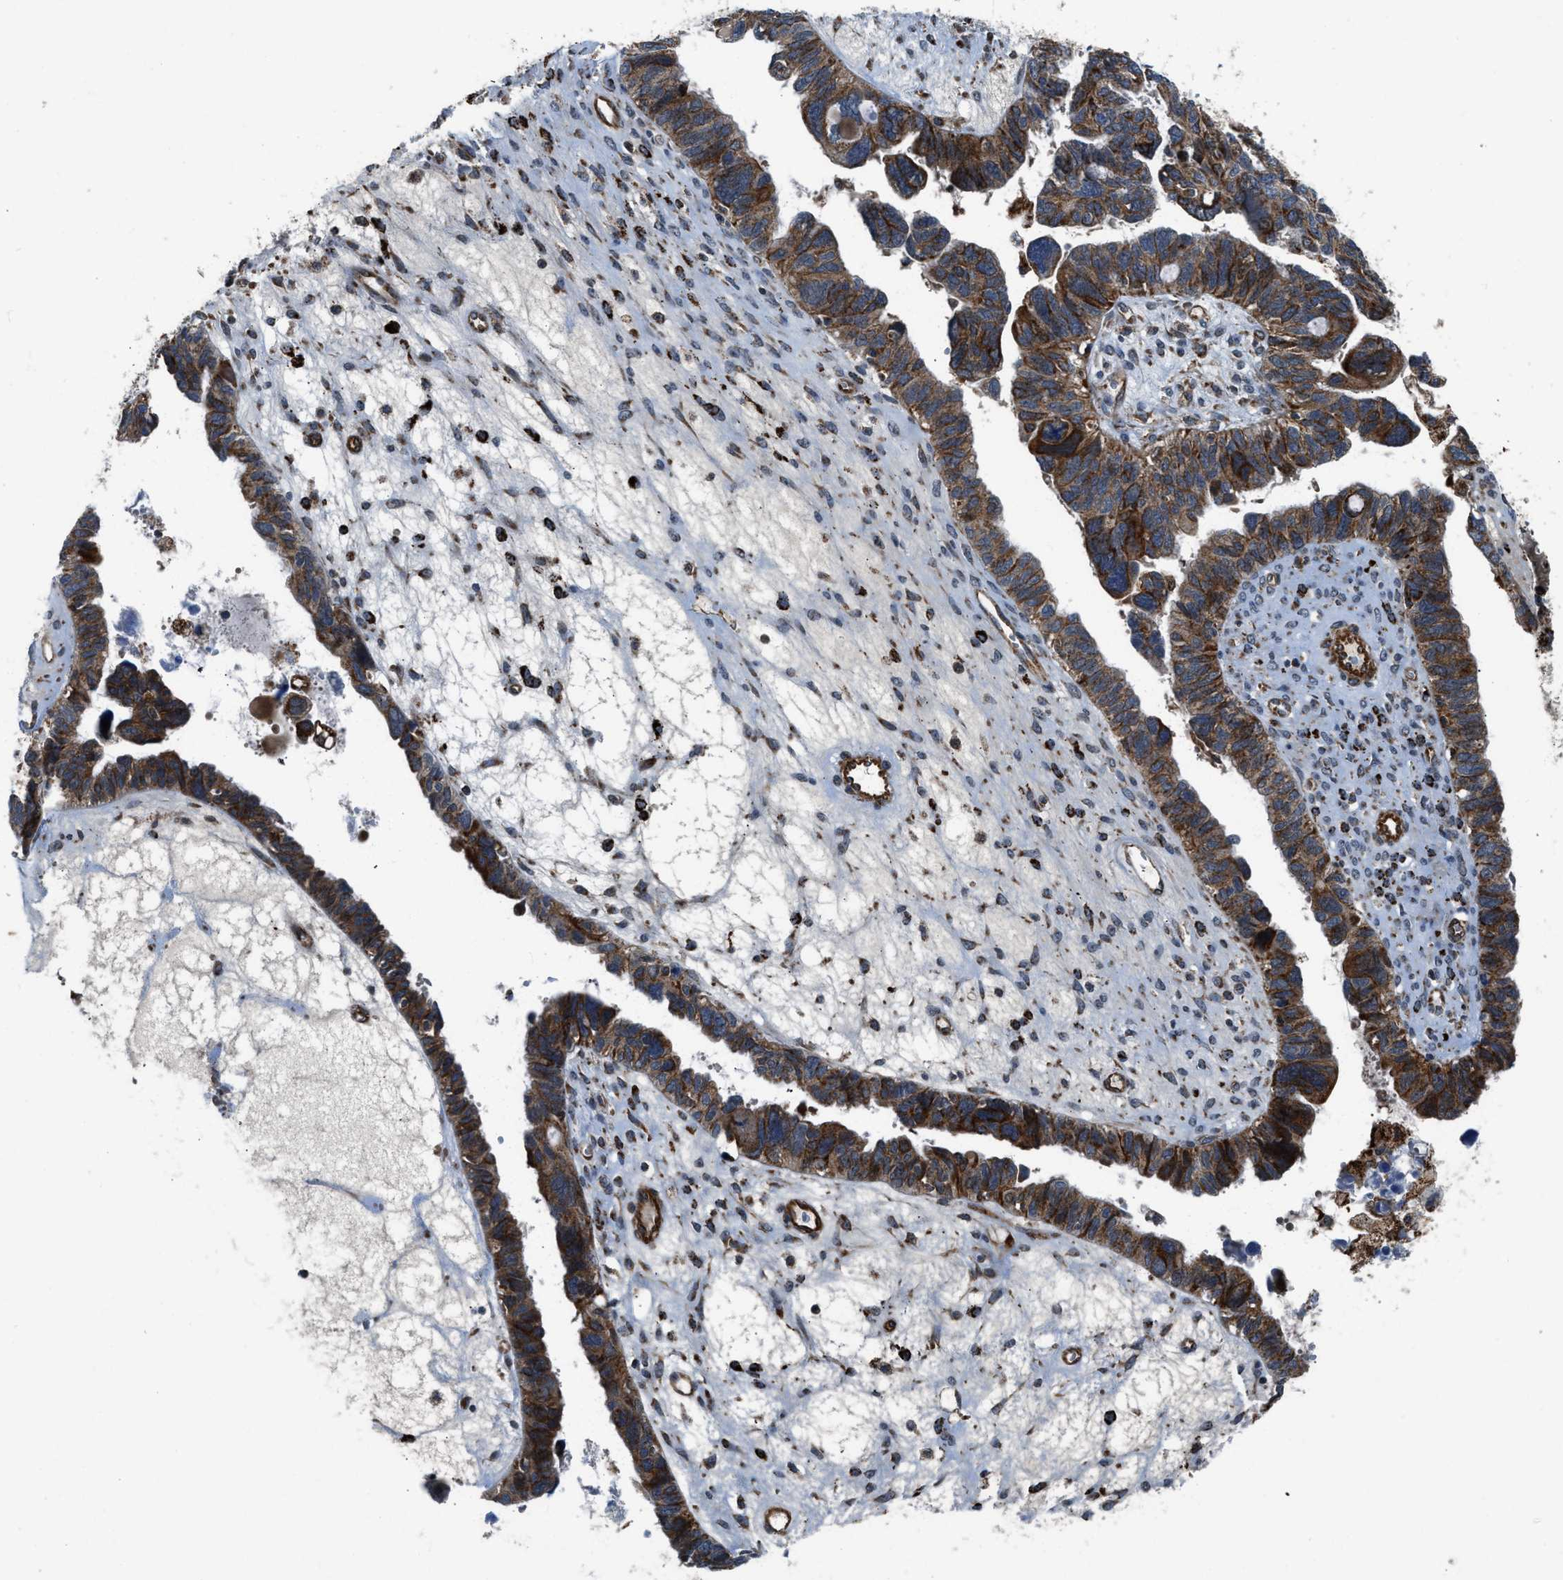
{"staining": {"intensity": "strong", "quantity": ">75%", "location": "cytoplasmic/membranous"}, "tissue": "ovarian cancer", "cell_type": "Tumor cells", "image_type": "cancer", "snomed": [{"axis": "morphology", "description": "Cystadenocarcinoma, serous, NOS"}, {"axis": "topography", "description": "Ovary"}], "caption": "Serous cystadenocarcinoma (ovarian) stained with a protein marker demonstrates strong staining in tumor cells.", "gene": "GSDME", "patient": {"sex": "female", "age": 79}}